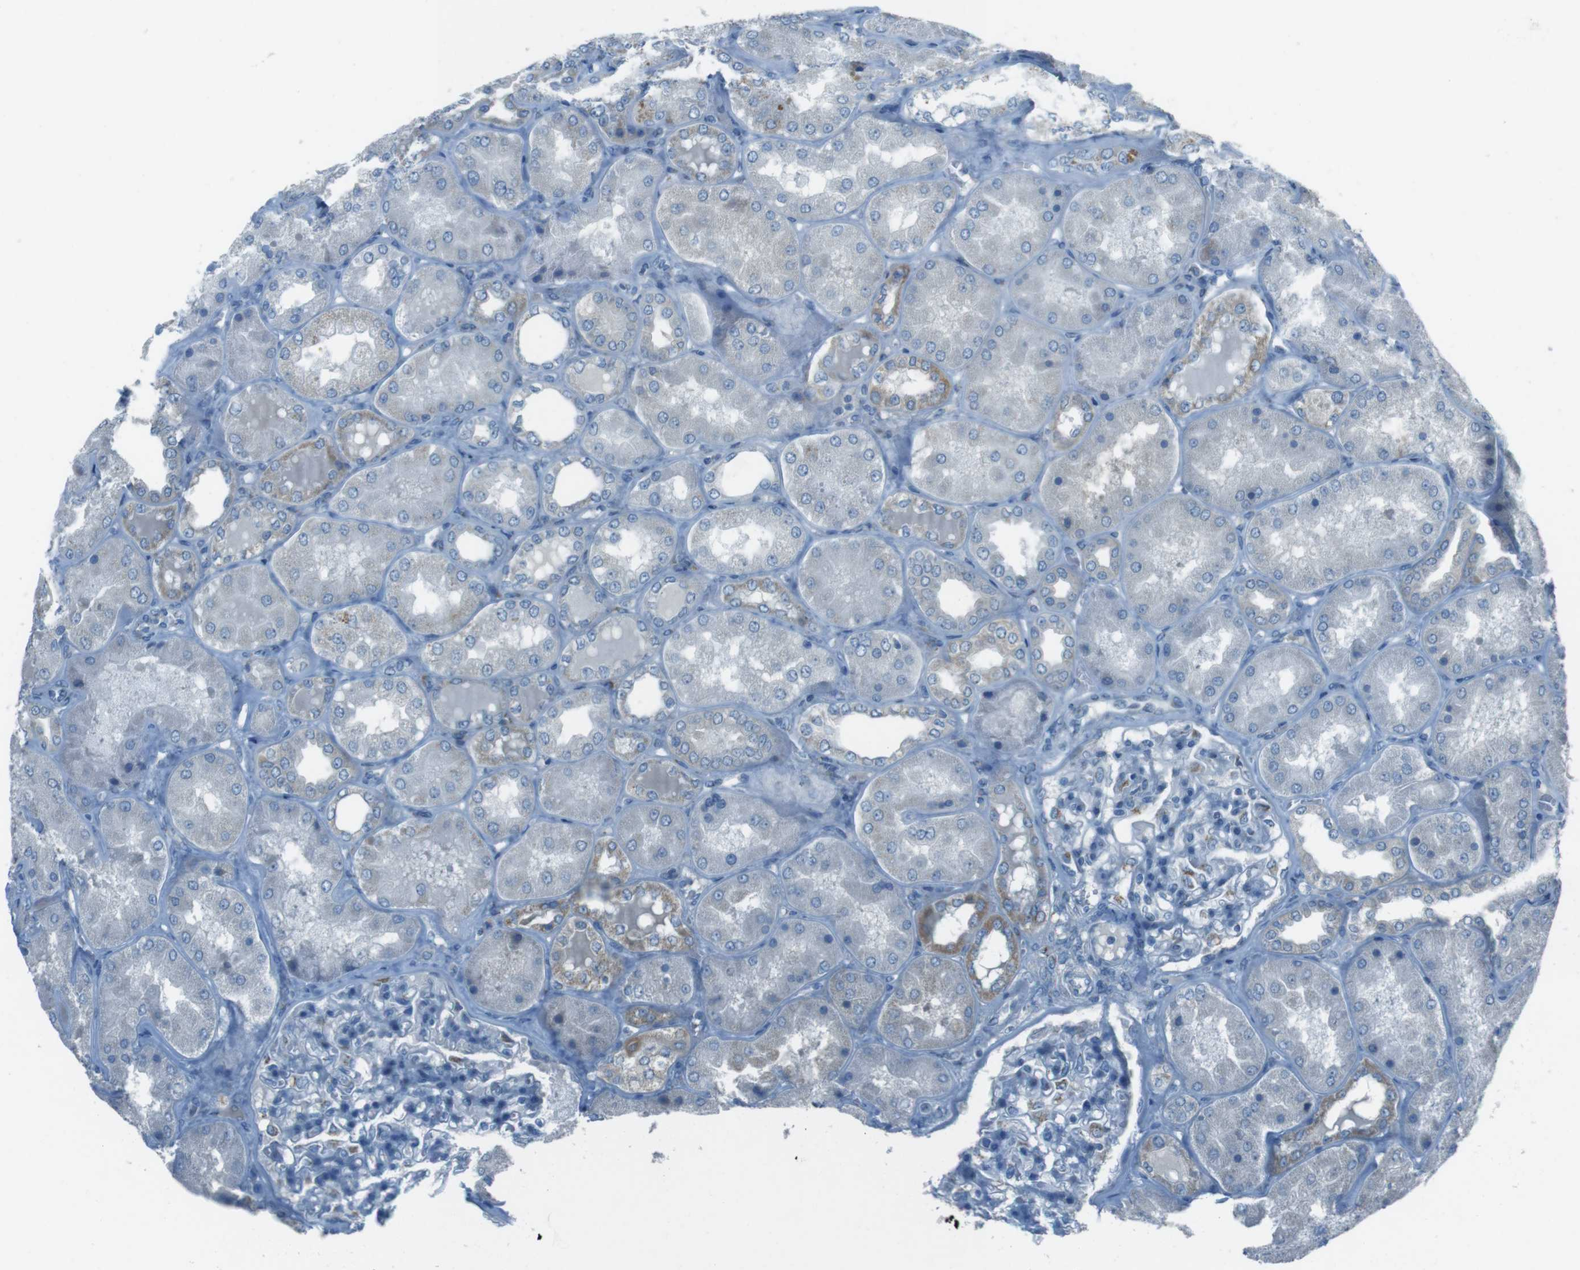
{"staining": {"intensity": "moderate", "quantity": "<25%", "location": "cytoplasmic/membranous"}, "tissue": "kidney", "cell_type": "Cells in glomeruli", "image_type": "normal", "snomed": [{"axis": "morphology", "description": "Normal tissue, NOS"}, {"axis": "topography", "description": "Kidney"}], "caption": "The photomicrograph displays immunohistochemical staining of benign kidney. There is moderate cytoplasmic/membranous expression is present in about <25% of cells in glomeruli.", "gene": "TXNDC15", "patient": {"sex": "female", "age": 56}}